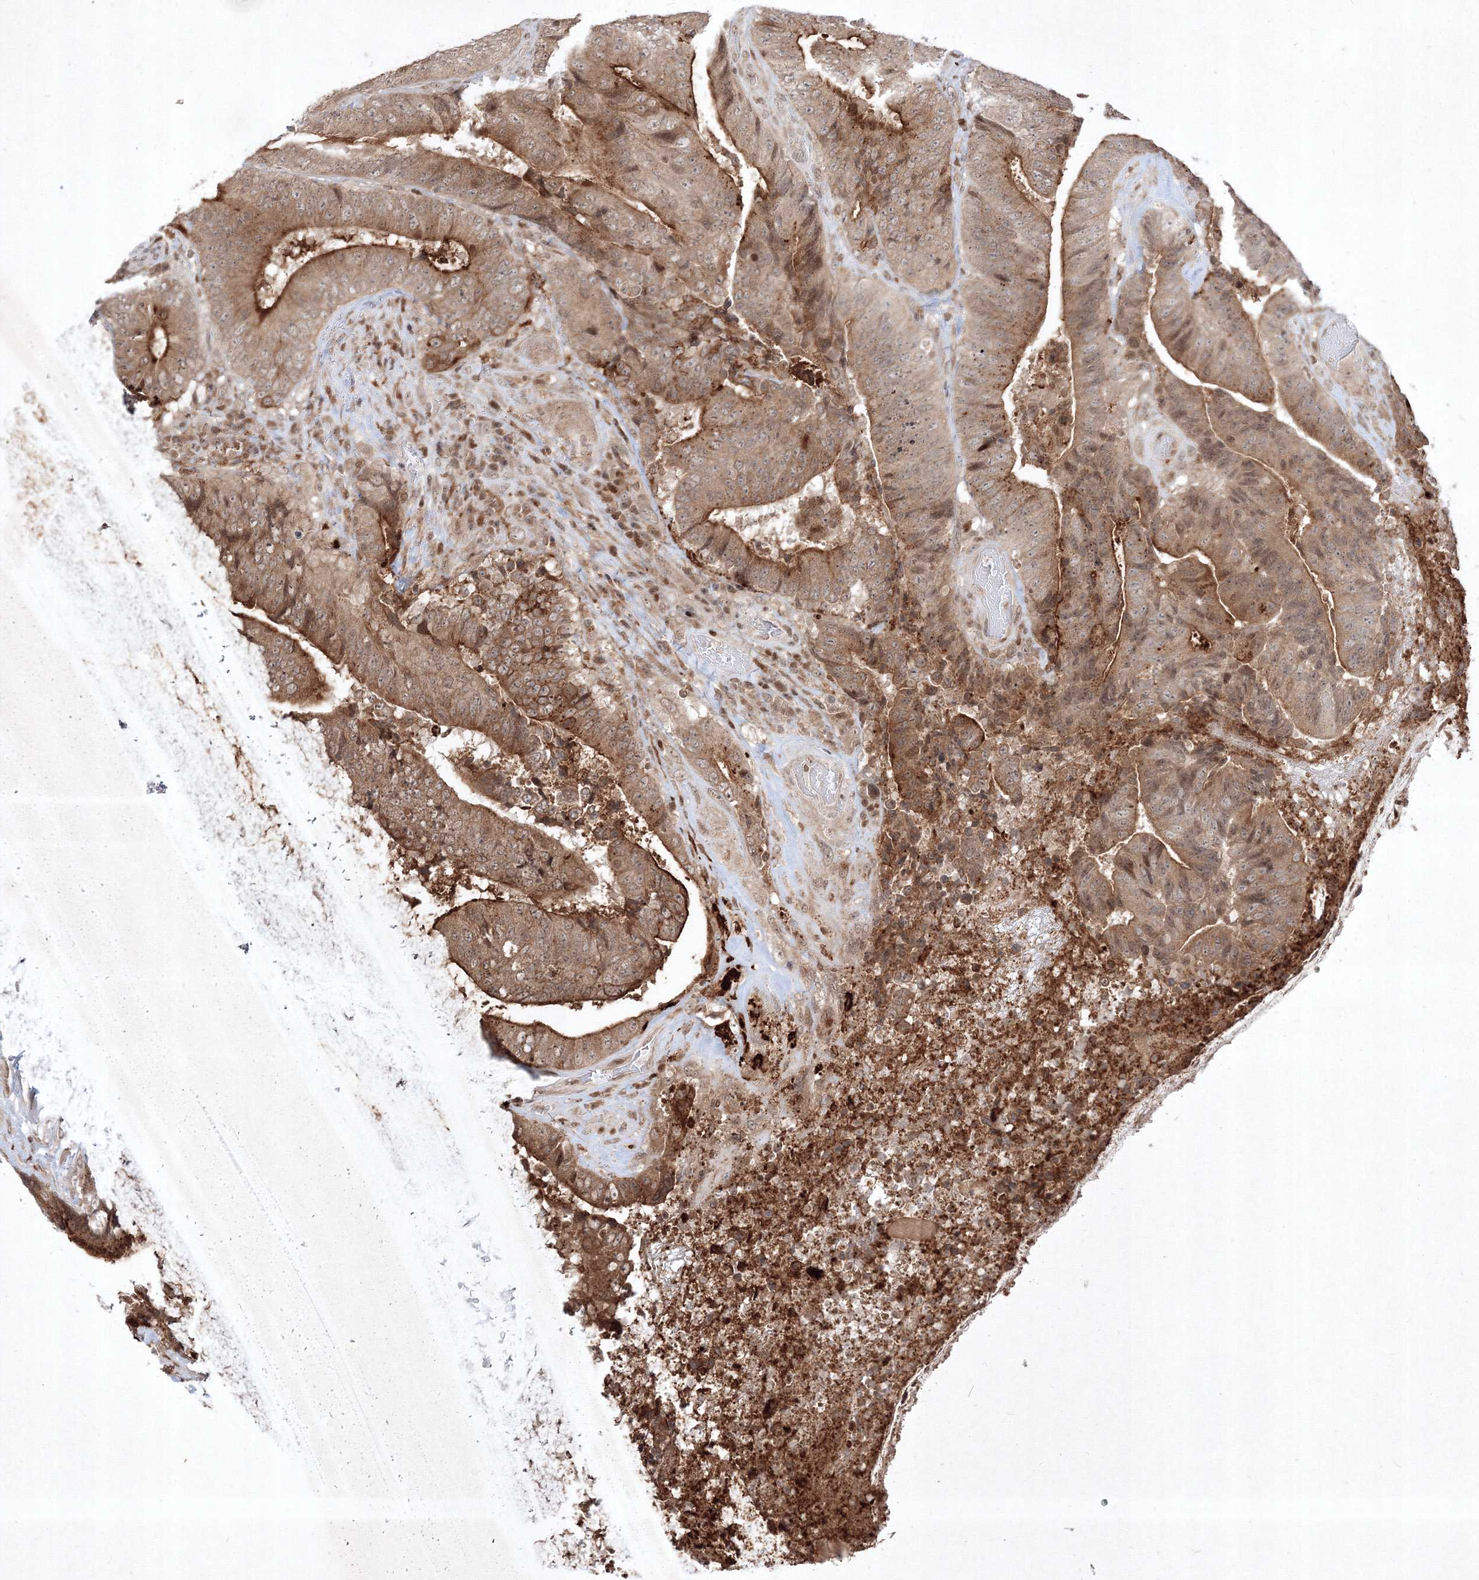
{"staining": {"intensity": "moderate", "quantity": ">75%", "location": "cytoplasmic/membranous,nuclear"}, "tissue": "colorectal cancer", "cell_type": "Tumor cells", "image_type": "cancer", "snomed": [{"axis": "morphology", "description": "Adenocarcinoma, NOS"}, {"axis": "topography", "description": "Rectum"}], "caption": "Immunohistochemical staining of colorectal cancer shows medium levels of moderate cytoplasmic/membranous and nuclear protein staining in approximately >75% of tumor cells. The protein is shown in brown color, while the nuclei are stained blue.", "gene": "TAB1", "patient": {"sex": "male", "age": 72}}